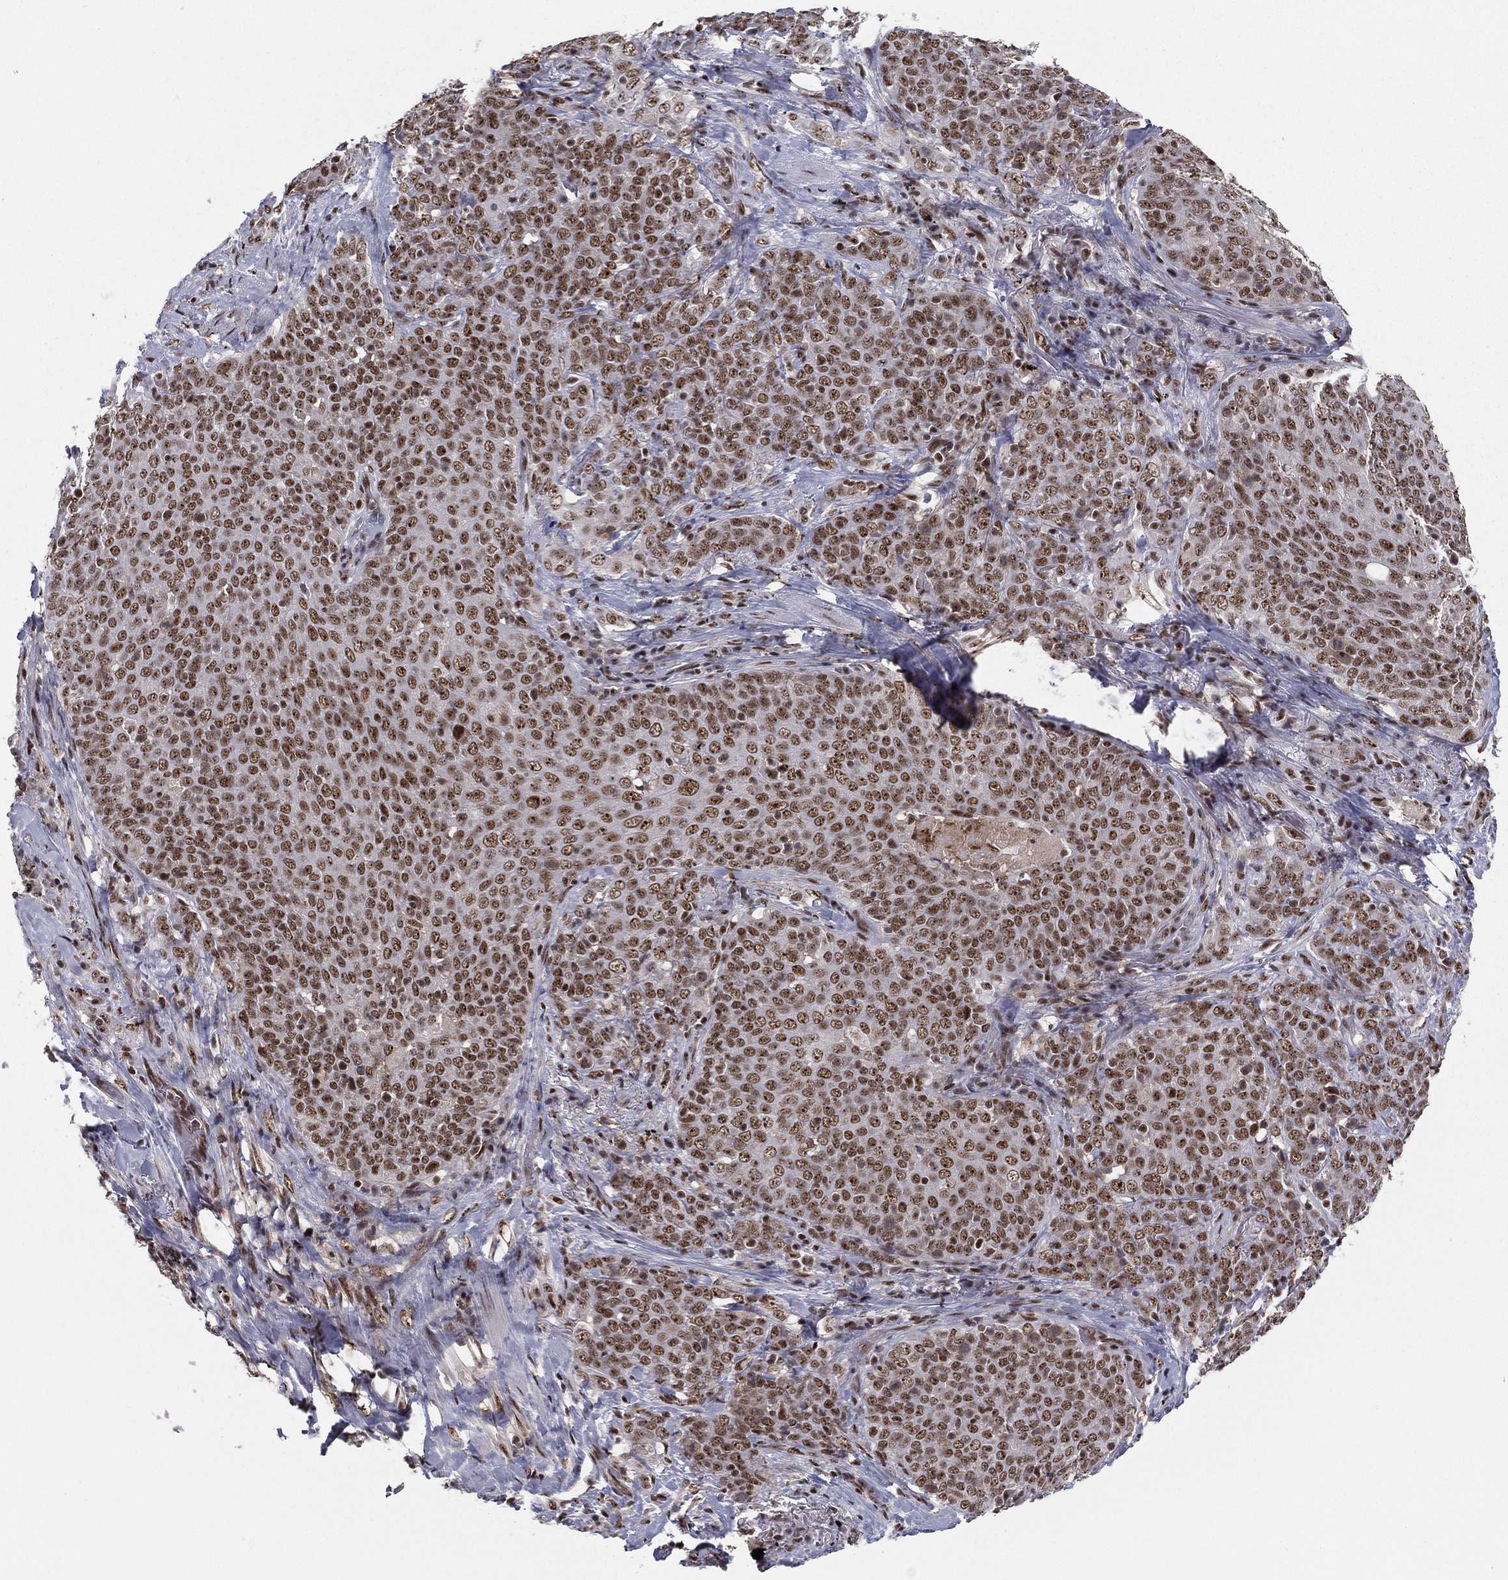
{"staining": {"intensity": "moderate", "quantity": ">75%", "location": "nuclear"}, "tissue": "lung cancer", "cell_type": "Tumor cells", "image_type": "cancer", "snomed": [{"axis": "morphology", "description": "Squamous cell carcinoma, NOS"}, {"axis": "topography", "description": "Lung"}], "caption": "A high-resolution image shows immunohistochemistry (IHC) staining of lung cancer, which reveals moderate nuclear staining in about >75% of tumor cells.", "gene": "GPALPP1", "patient": {"sex": "male", "age": 82}}